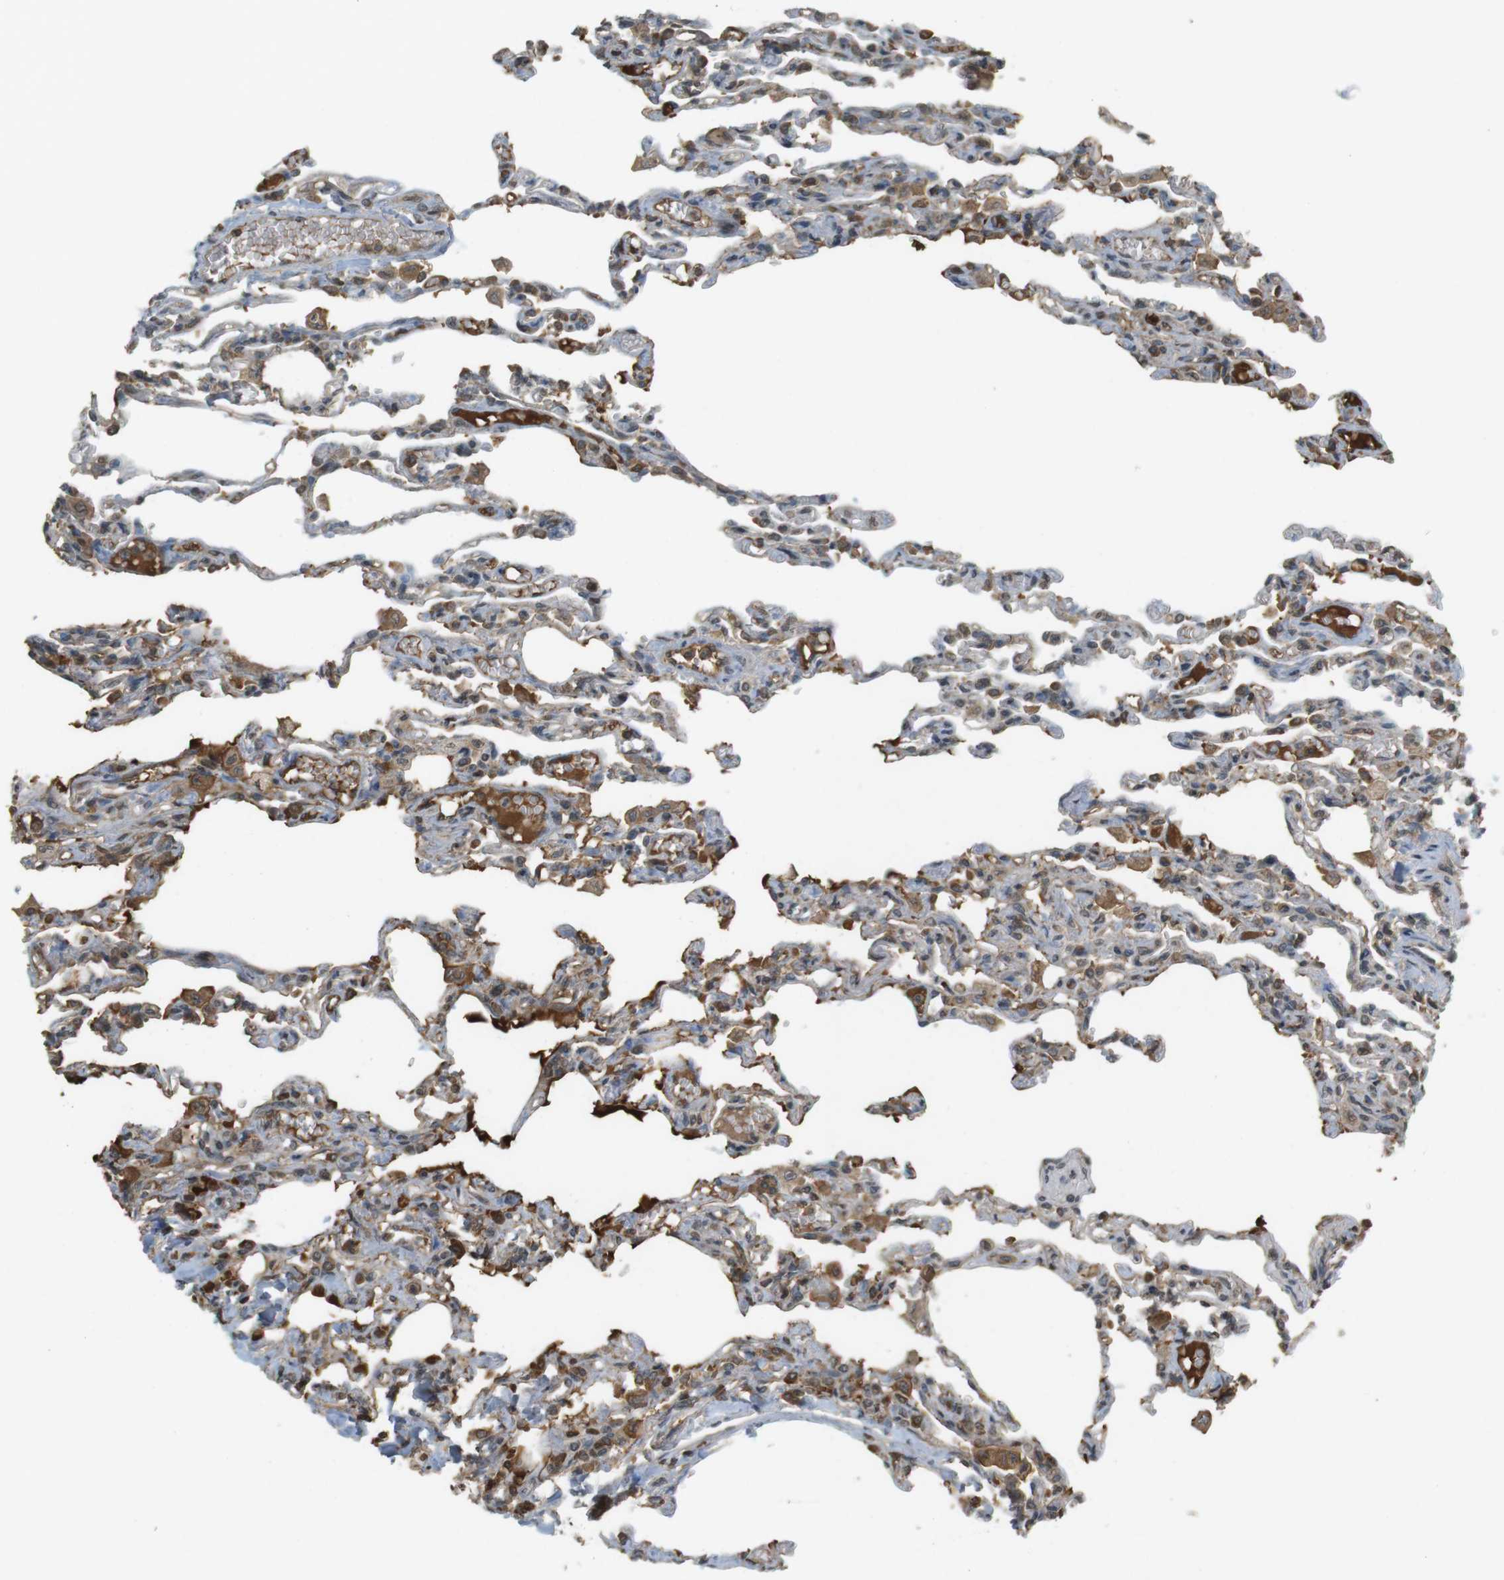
{"staining": {"intensity": "moderate", "quantity": "25%-75%", "location": "cytoplasmic/membranous,nuclear"}, "tissue": "lung", "cell_type": "Alveolar cells", "image_type": "normal", "snomed": [{"axis": "morphology", "description": "Normal tissue, NOS"}, {"axis": "topography", "description": "Lung"}], "caption": "Immunohistochemical staining of benign human lung shows moderate cytoplasmic/membranous,nuclear protein expression in approximately 25%-75% of alveolar cells. (DAB (3,3'-diaminobenzidine) IHC, brown staining for protein, blue staining for nuclei).", "gene": "SRR", "patient": {"sex": "male", "age": 21}}